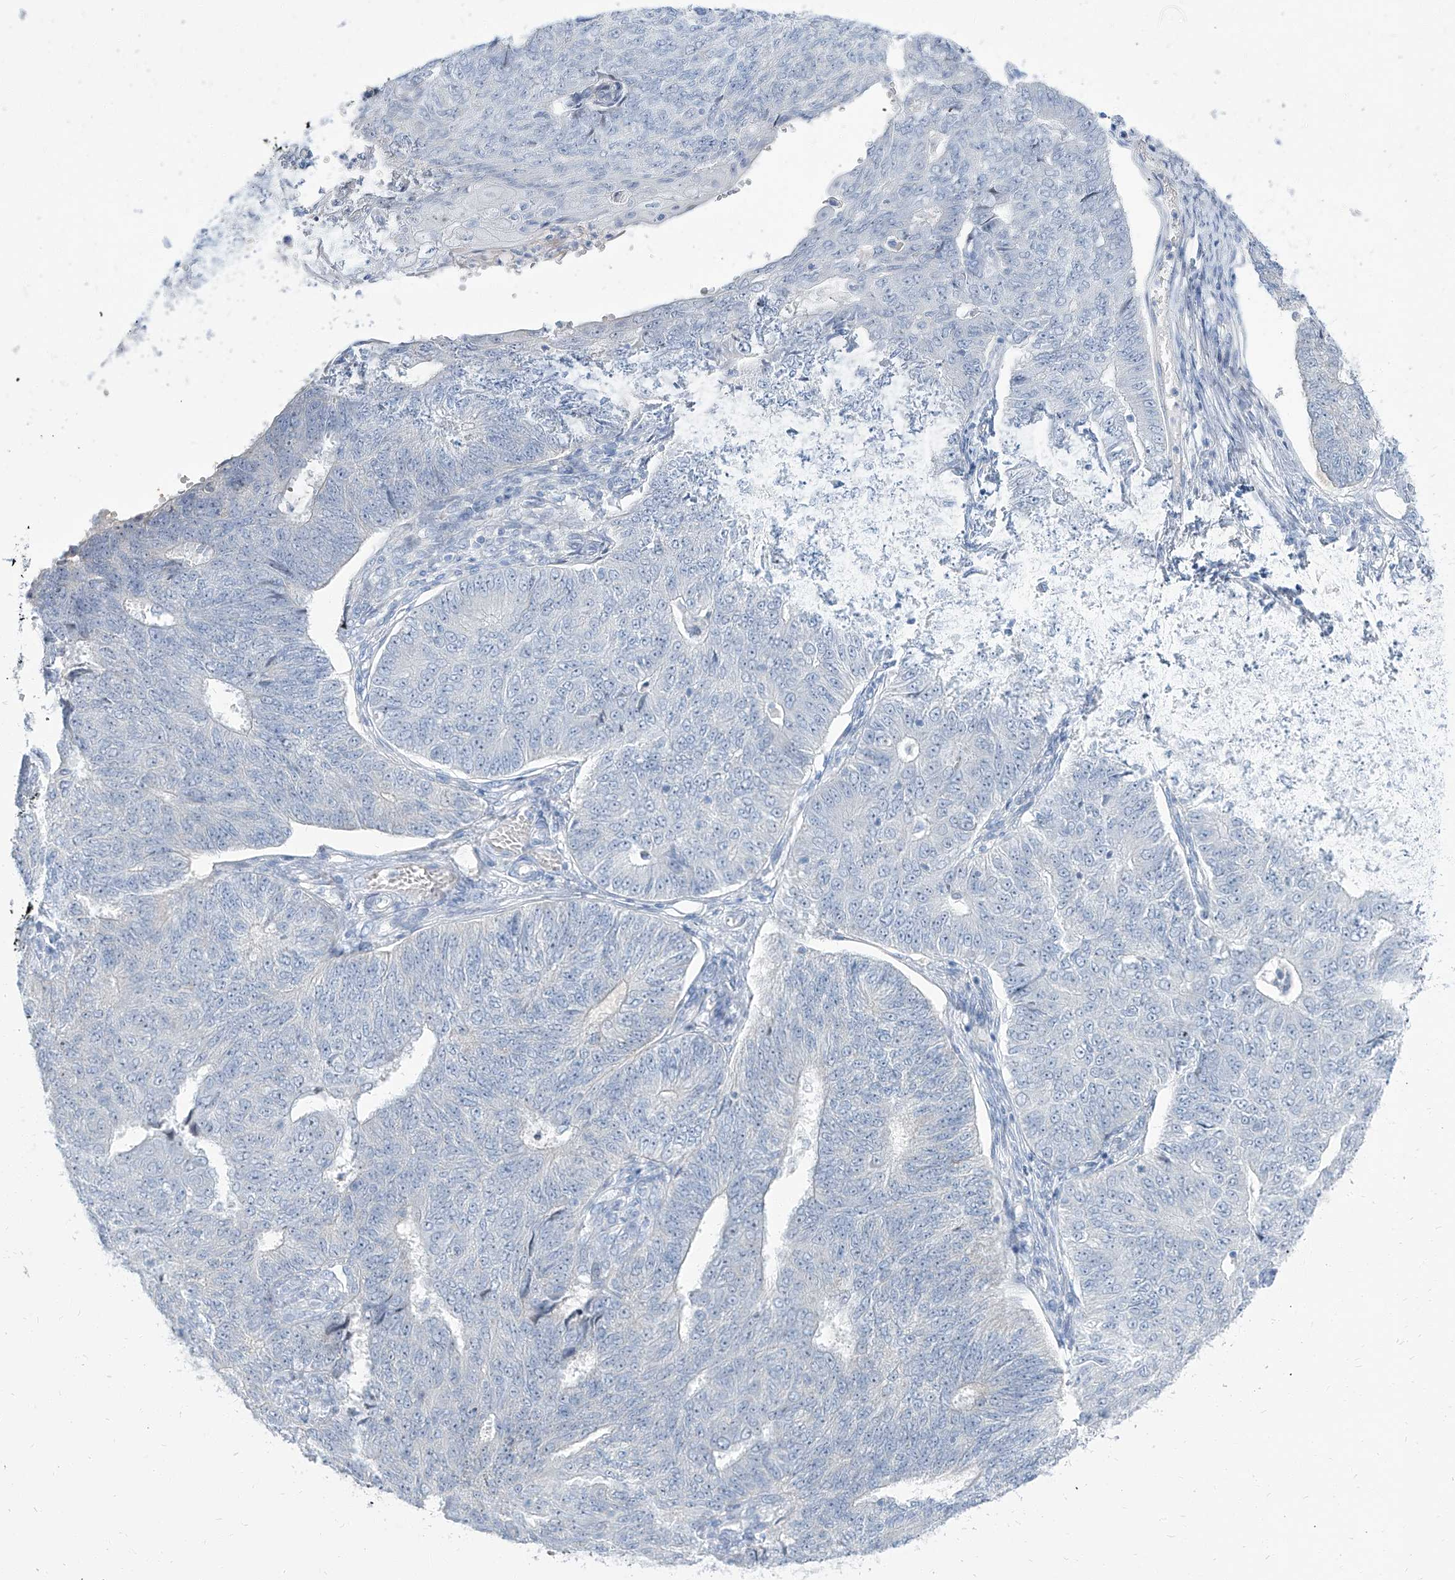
{"staining": {"intensity": "negative", "quantity": "none", "location": "none"}, "tissue": "endometrial cancer", "cell_type": "Tumor cells", "image_type": "cancer", "snomed": [{"axis": "morphology", "description": "Adenocarcinoma, NOS"}, {"axis": "topography", "description": "Endometrium"}], "caption": "Endometrial adenocarcinoma stained for a protein using immunohistochemistry shows no positivity tumor cells.", "gene": "TXLNB", "patient": {"sex": "female", "age": 32}}